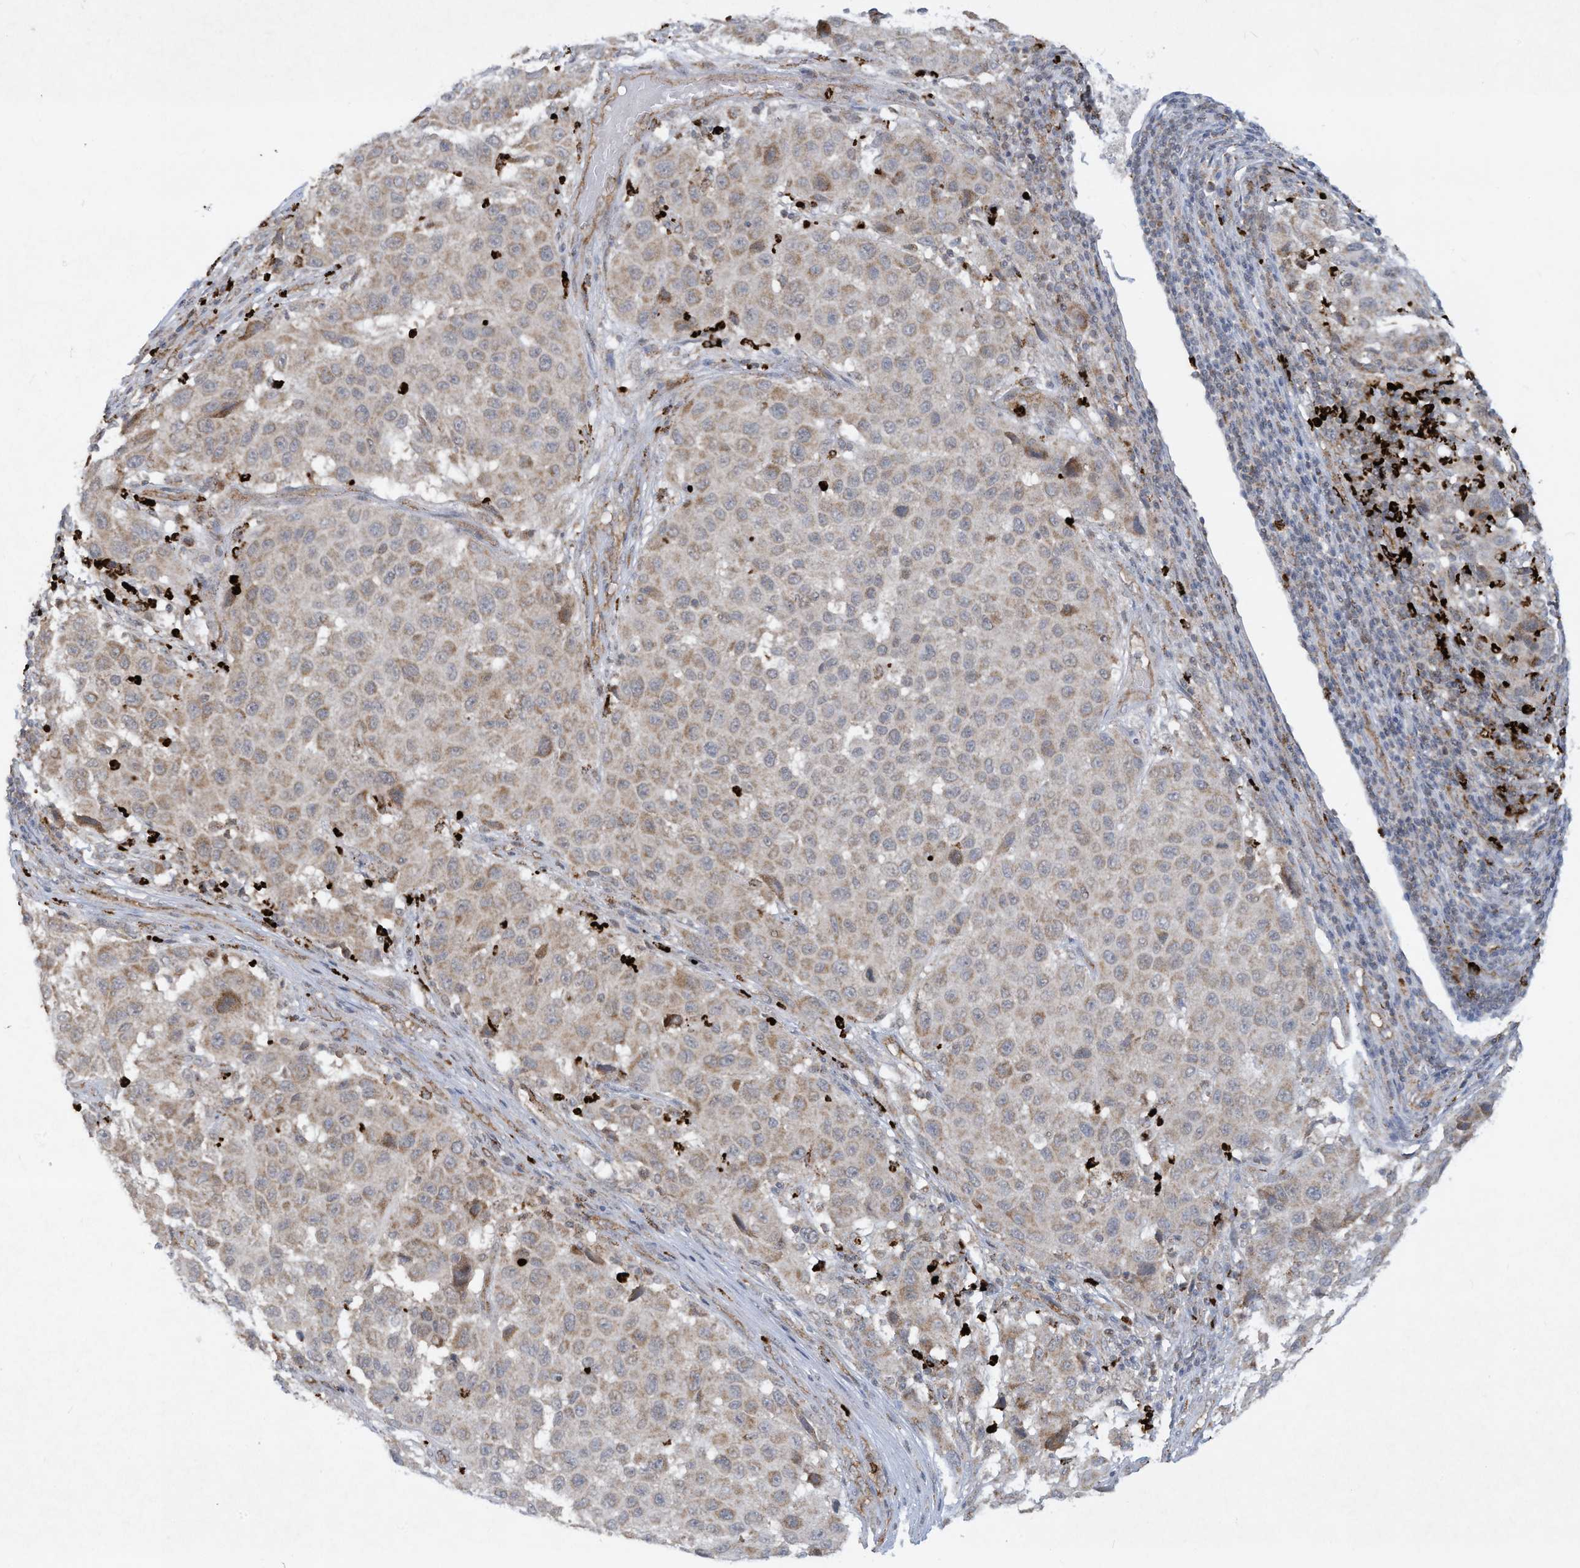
{"staining": {"intensity": "weak", "quantity": ">75%", "location": "cytoplasmic/membranous"}, "tissue": "melanoma", "cell_type": "Tumor cells", "image_type": "cancer", "snomed": [{"axis": "morphology", "description": "Malignant melanoma, Metastatic site"}, {"axis": "topography", "description": "Lymph node"}], "caption": "This is an image of immunohistochemistry staining of melanoma, which shows weak staining in the cytoplasmic/membranous of tumor cells.", "gene": "CHRNA4", "patient": {"sex": "male", "age": 61}}